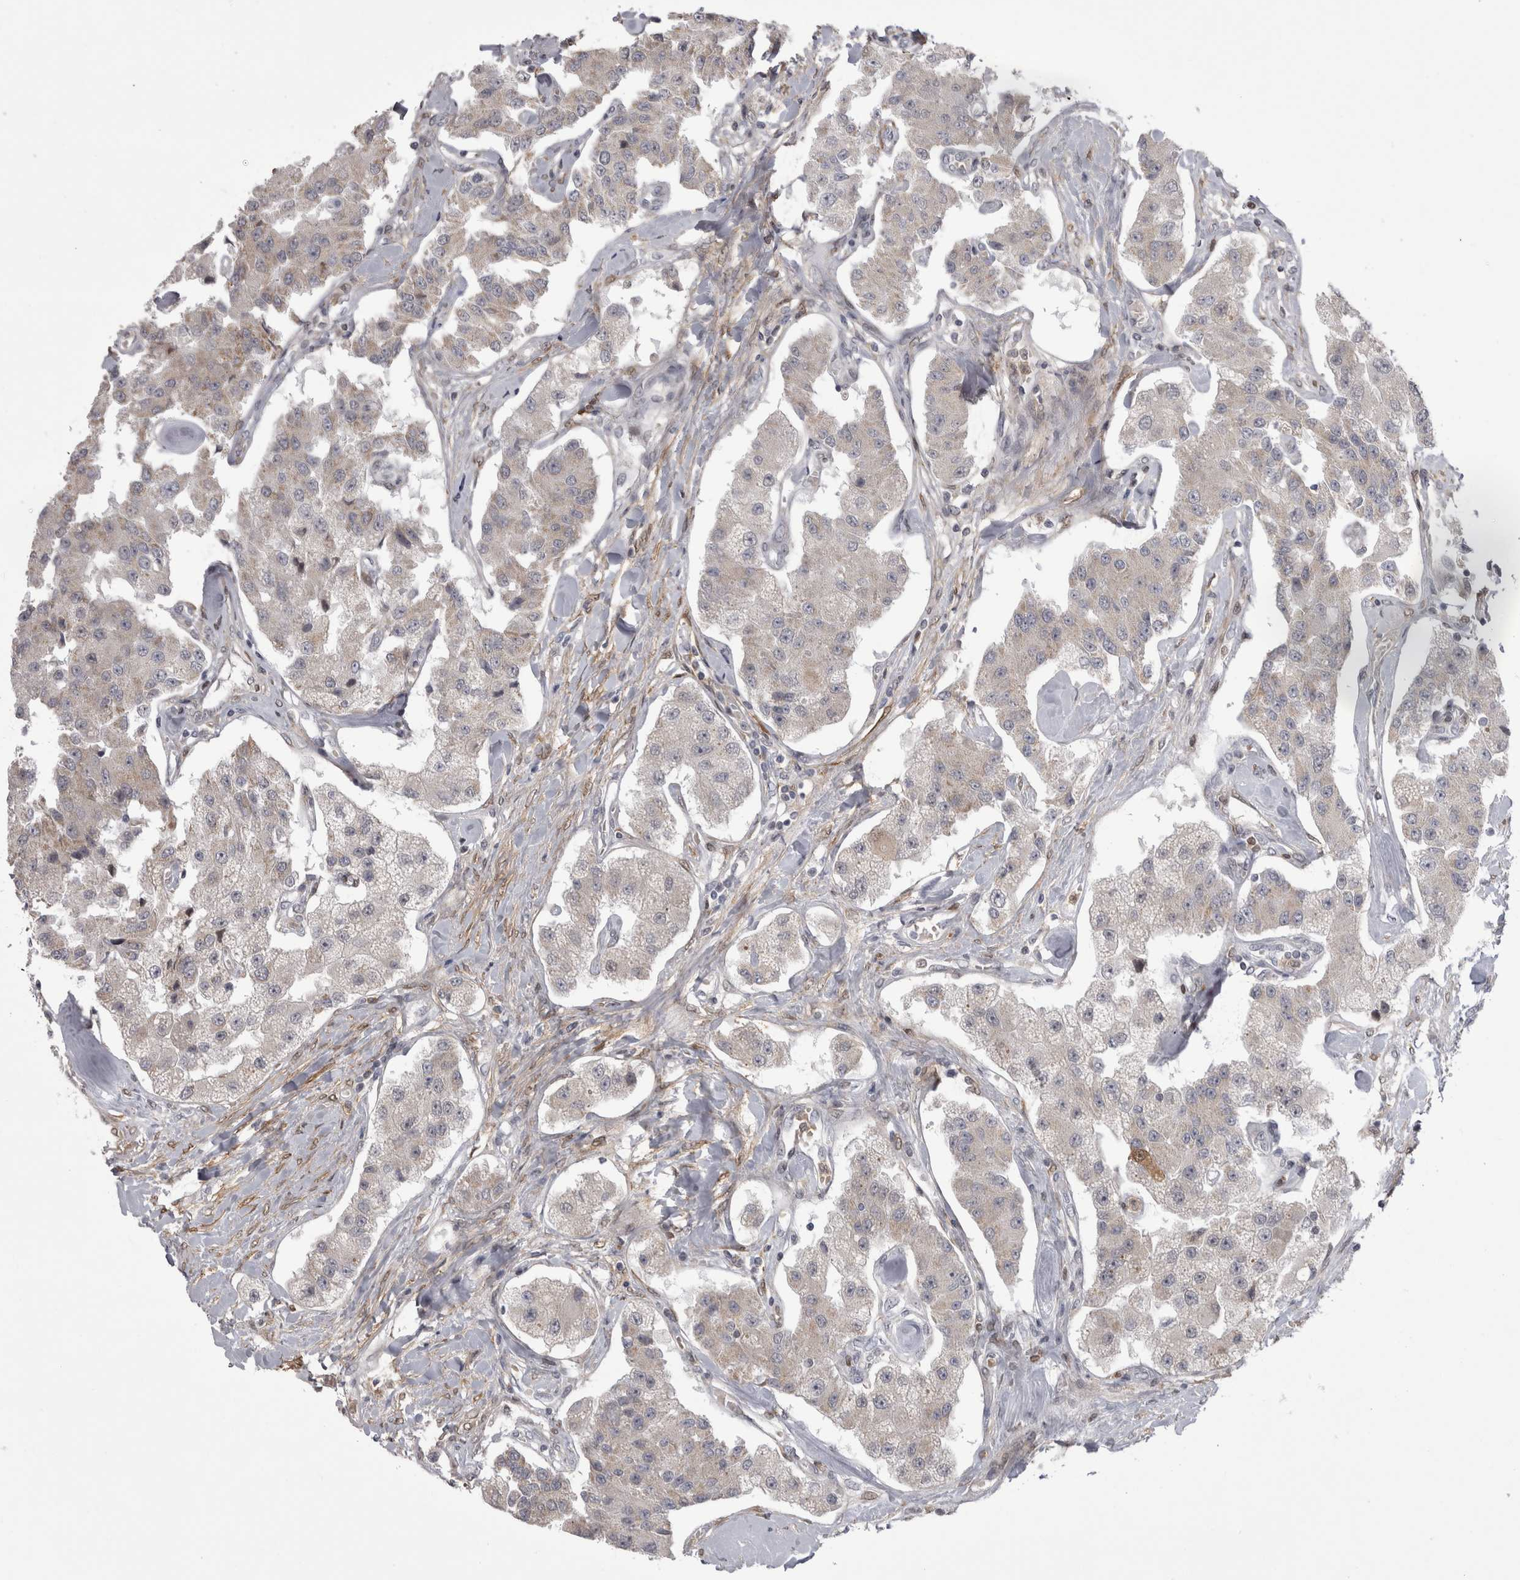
{"staining": {"intensity": "weak", "quantity": "<25%", "location": "cytoplasmic/membranous"}, "tissue": "carcinoid", "cell_type": "Tumor cells", "image_type": "cancer", "snomed": [{"axis": "morphology", "description": "Carcinoid, malignant, NOS"}, {"axis": "topography", "description": "Pancreas"}], "caption": "Protein analysis of carcinoid shows no significant staining in tumor cells.", "gene": "CHIC2", "patient": {"sex": "male", "age": 41}}